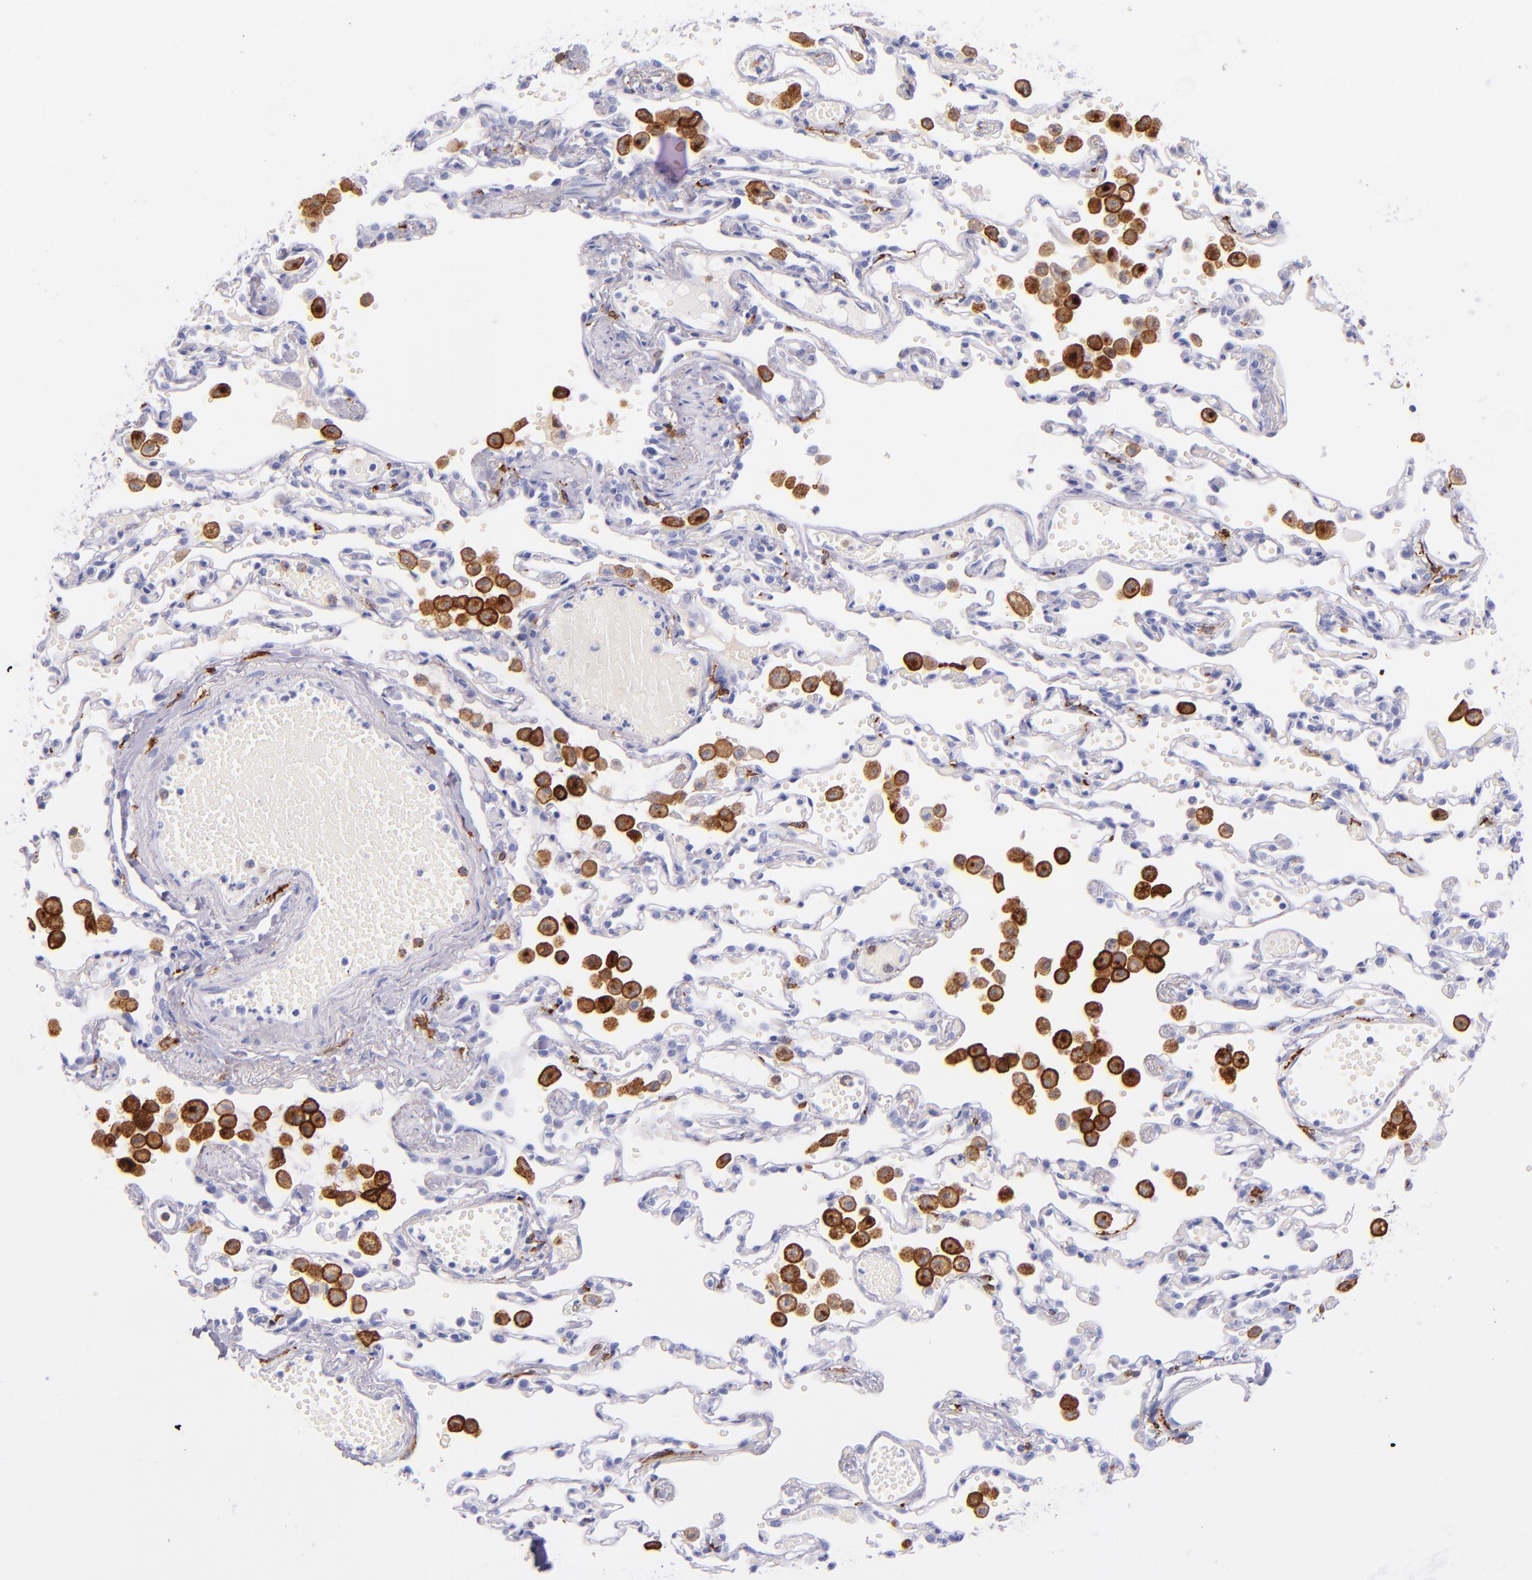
{"staining": {"intensity": "negative", "quantity": "none", "location": "none"}, "tissue": "bronchus", "cell_type": "Respiratory epithelial cells", "image_type": "normal", "snomed": [{"axis": "morphology", "description": "Normal tissue, NOS"}, {"axis": "topography", "description": "Cartilage tissue"}, {"axis": "topography", "description": "Bronchus"}, {"axis": "topography", "description": "Lung"}, {"axis": "topography", "description": "Peripheral nerve tissue"}], "caption": "Immunohistochemistry (IHC) of normal human bronchus shows no positivity in respiratory epithelial cells.", "gene": "CD163", "patient": {"sex": "female", "age": 49}}